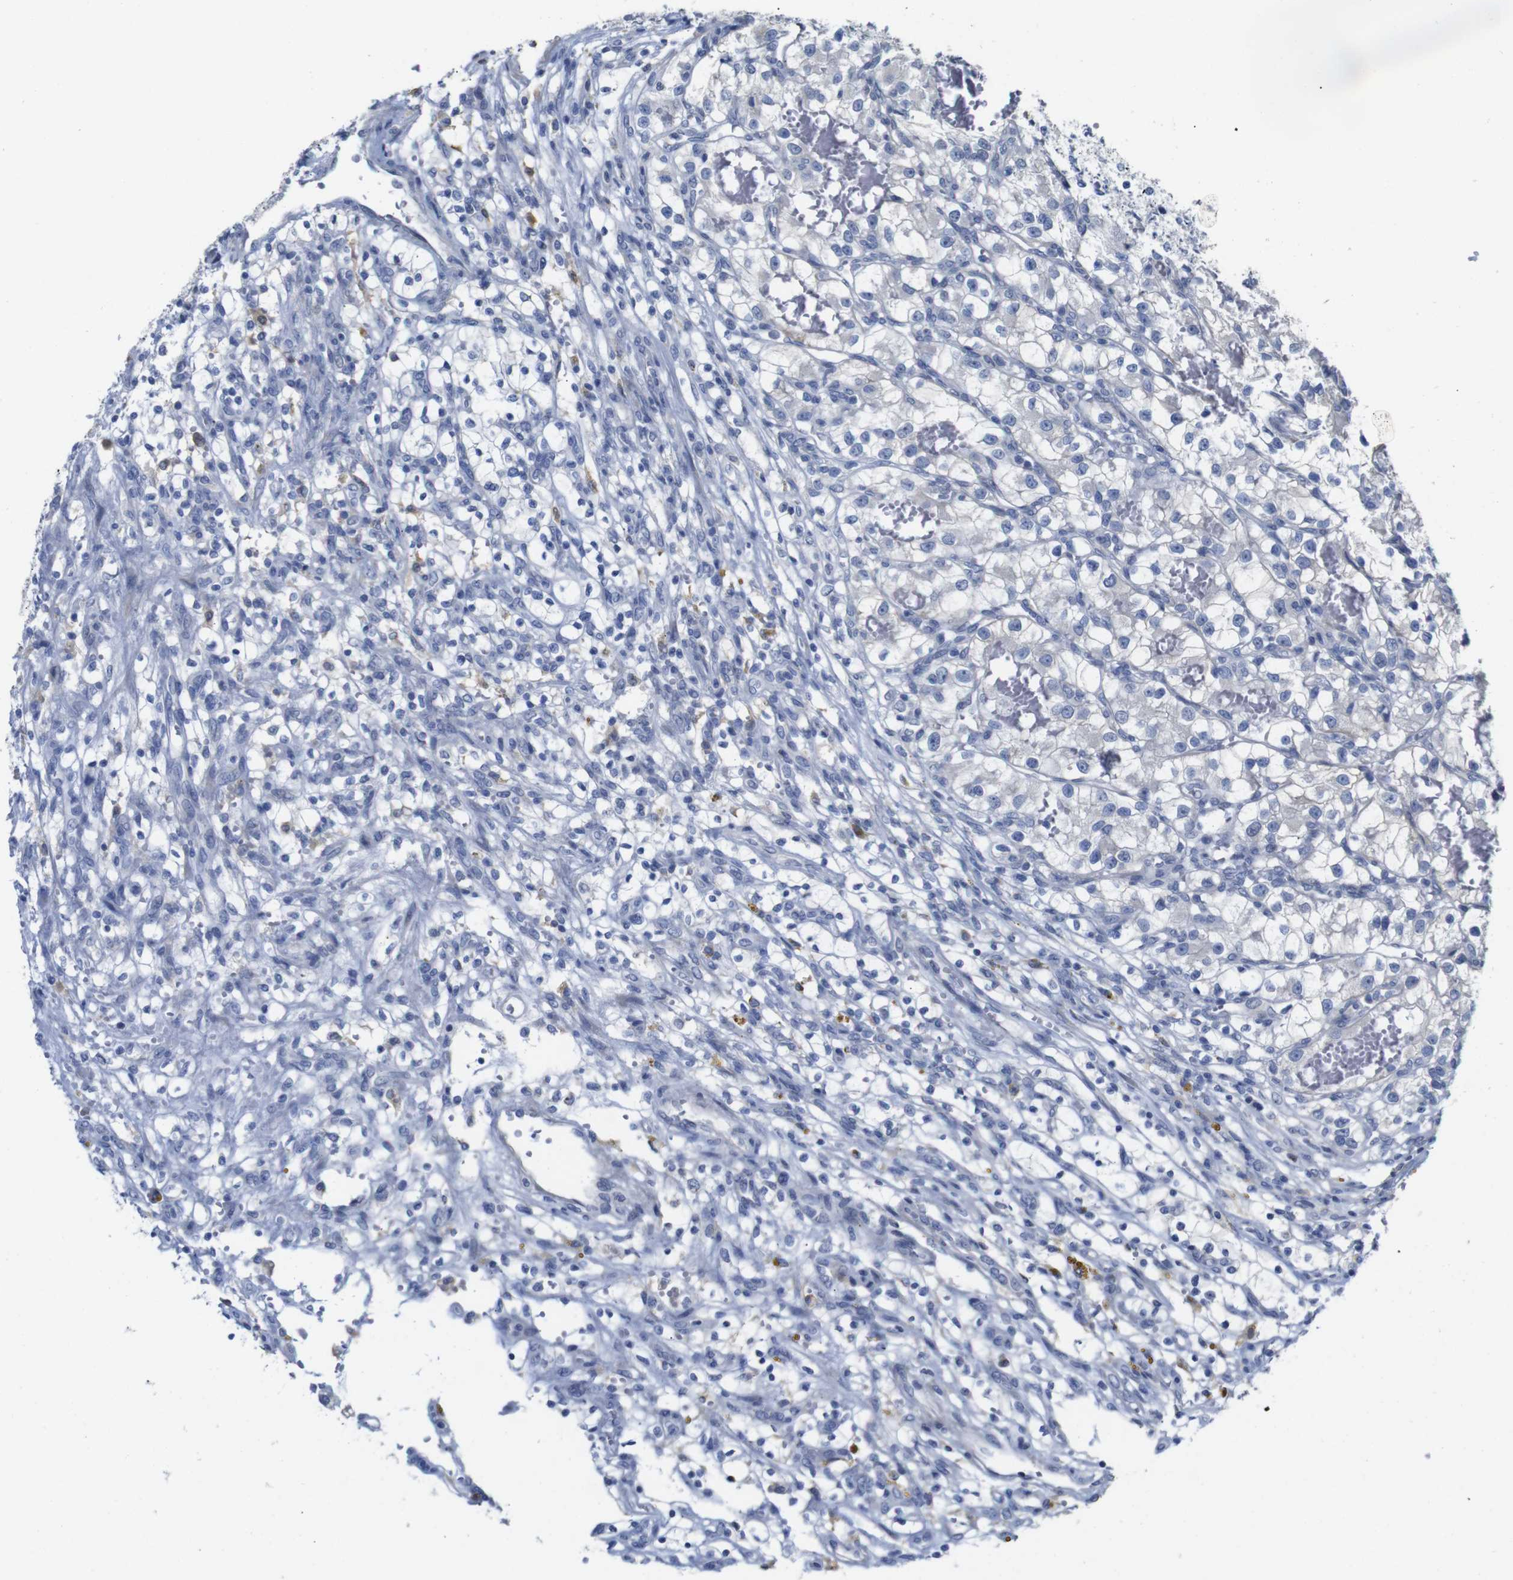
{"staining": {"intensity": "negative", "quantity": "none", "location": "none"}, "tissue": "renal cancer", "cell_type": "Tumor cells", "image_type": "cancer", "snomed": [{"axis": "morphology", "description": "Adenocarcinoma, NOS"}, {"axis": "topography", "description": "Kidney"}], "caption": "Immunohistochemistry (IHC) of renal cancer shows no staining in tumor cells.", "gene": "TCEAL9", "patient": {"sex": "female", "age": 57}}